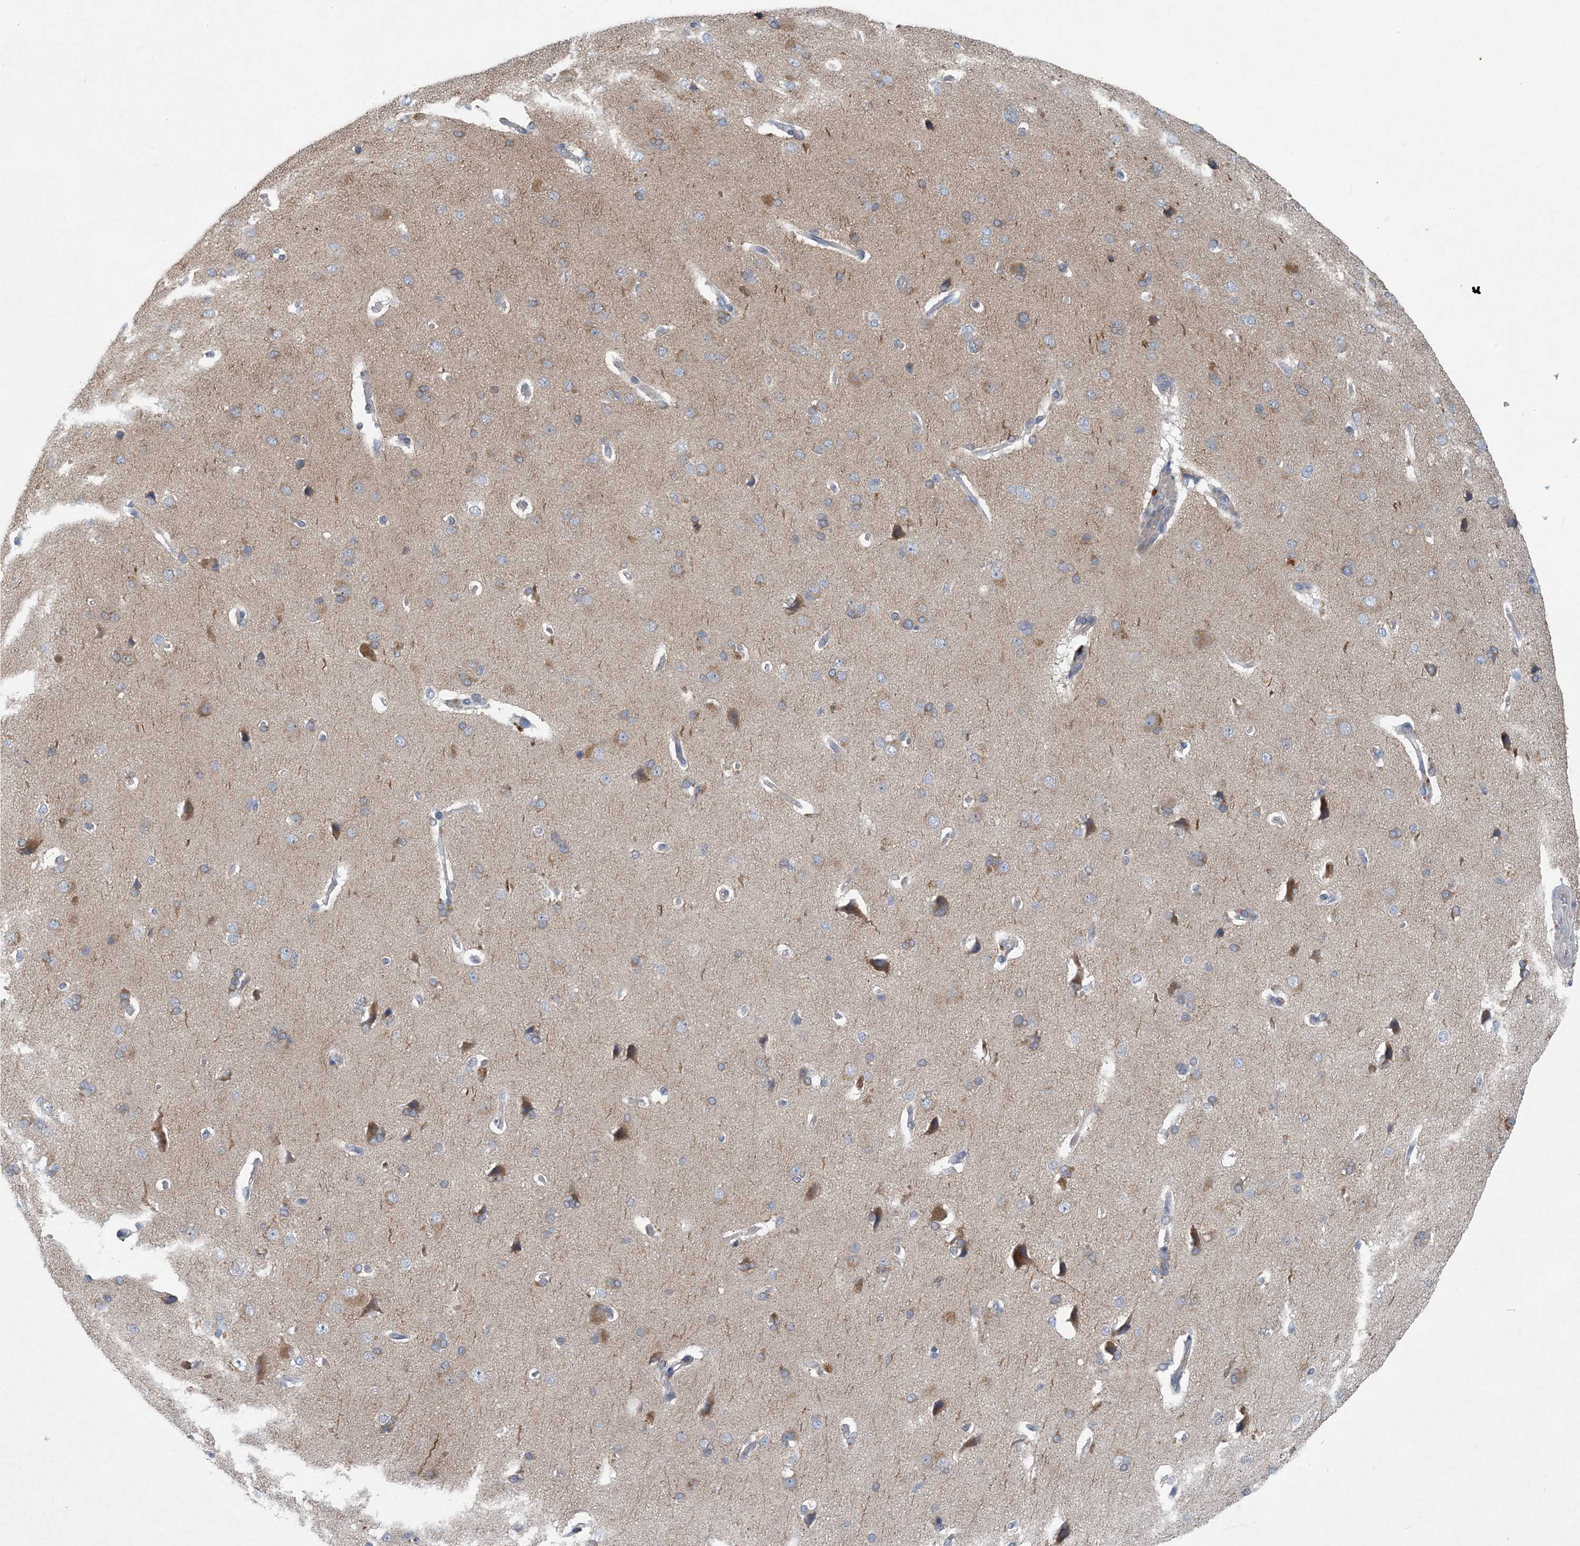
{"staining": {"intensity": "negative", "quantity": "none", "location": "none"}, "tissue": "cerebral cortex", "cell_type": "Endothelial cells", "image_type": "normal", "snomed": [{"axis": "morphology", "description": "Normal tissue, NOS"}, {"axis": "topography", "description": "Cerebral cortex"}], "caption": "High power microscopy micrograph of an immunohistochemistry (IHC) histopathology image of benign cerebral cortex, revealing no significant positivity in endothelial cells. The staining was performed using DAB (3,3'-diaminobenzidine) to visualize the protein expression in brown, while the nuclei were stained in blue with hematoxylin (Magnification: 20x).", "gene": "HIKESHI", "patient": {"sex": "male", "age": 62}}